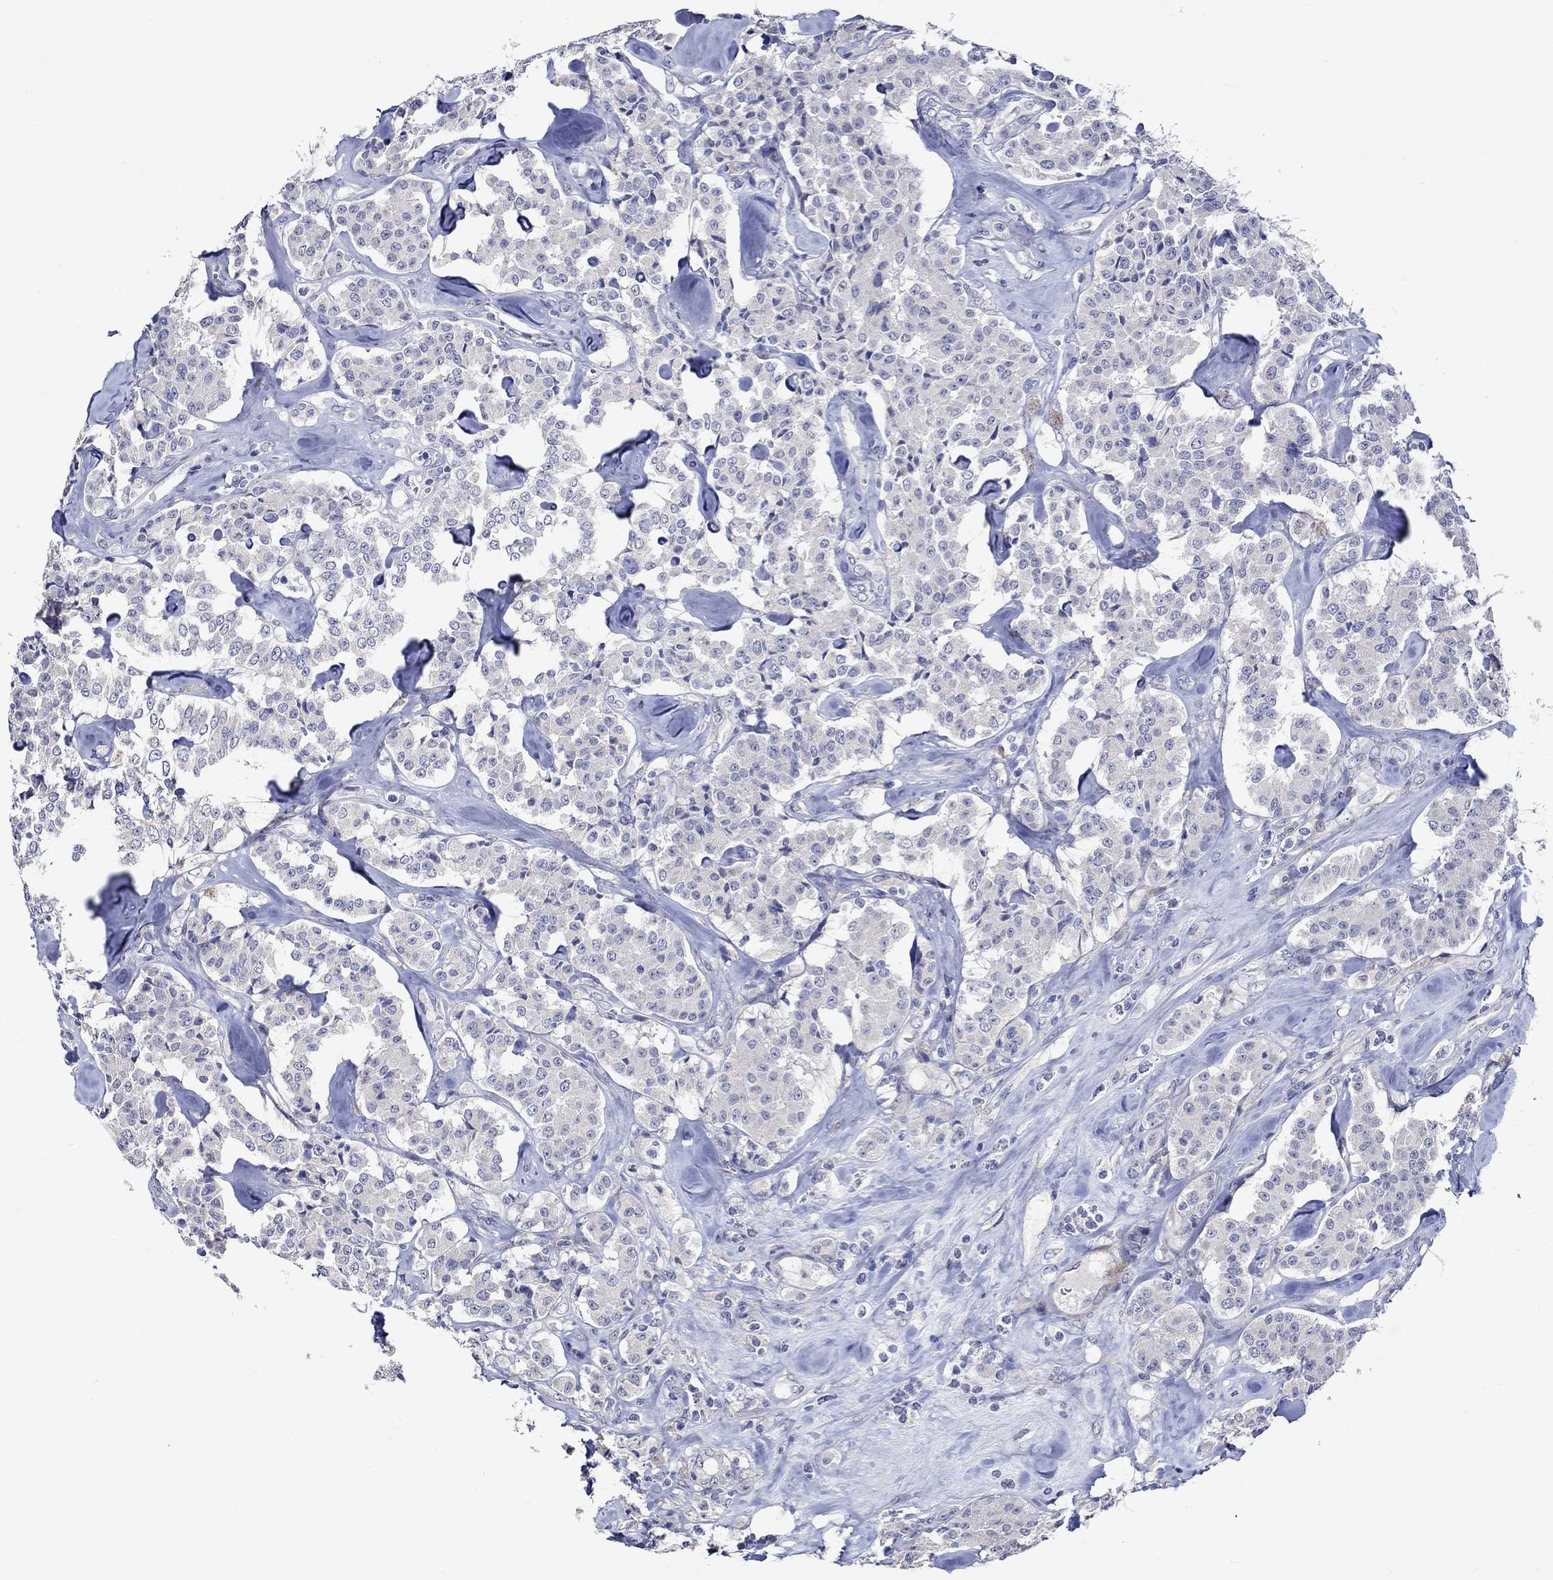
{"staining": {"intensity": "negative", "quantity": "none", "location": "none"}, "tissue": "carcinoid", "cell_type": "Tumor cells", "image_type": "cancer", "snomed": [{"axis": "morphology", "description": "Carcinoid, malignant, NOS"}, {"axis": "topography", "description": "Pancreas"}], "caption": "Carcinoid stained for a protein using IHC demonstrates no staining tumor cells.", "gene": "CRYAB", "patient": {"sex": "male", "age": 41}}